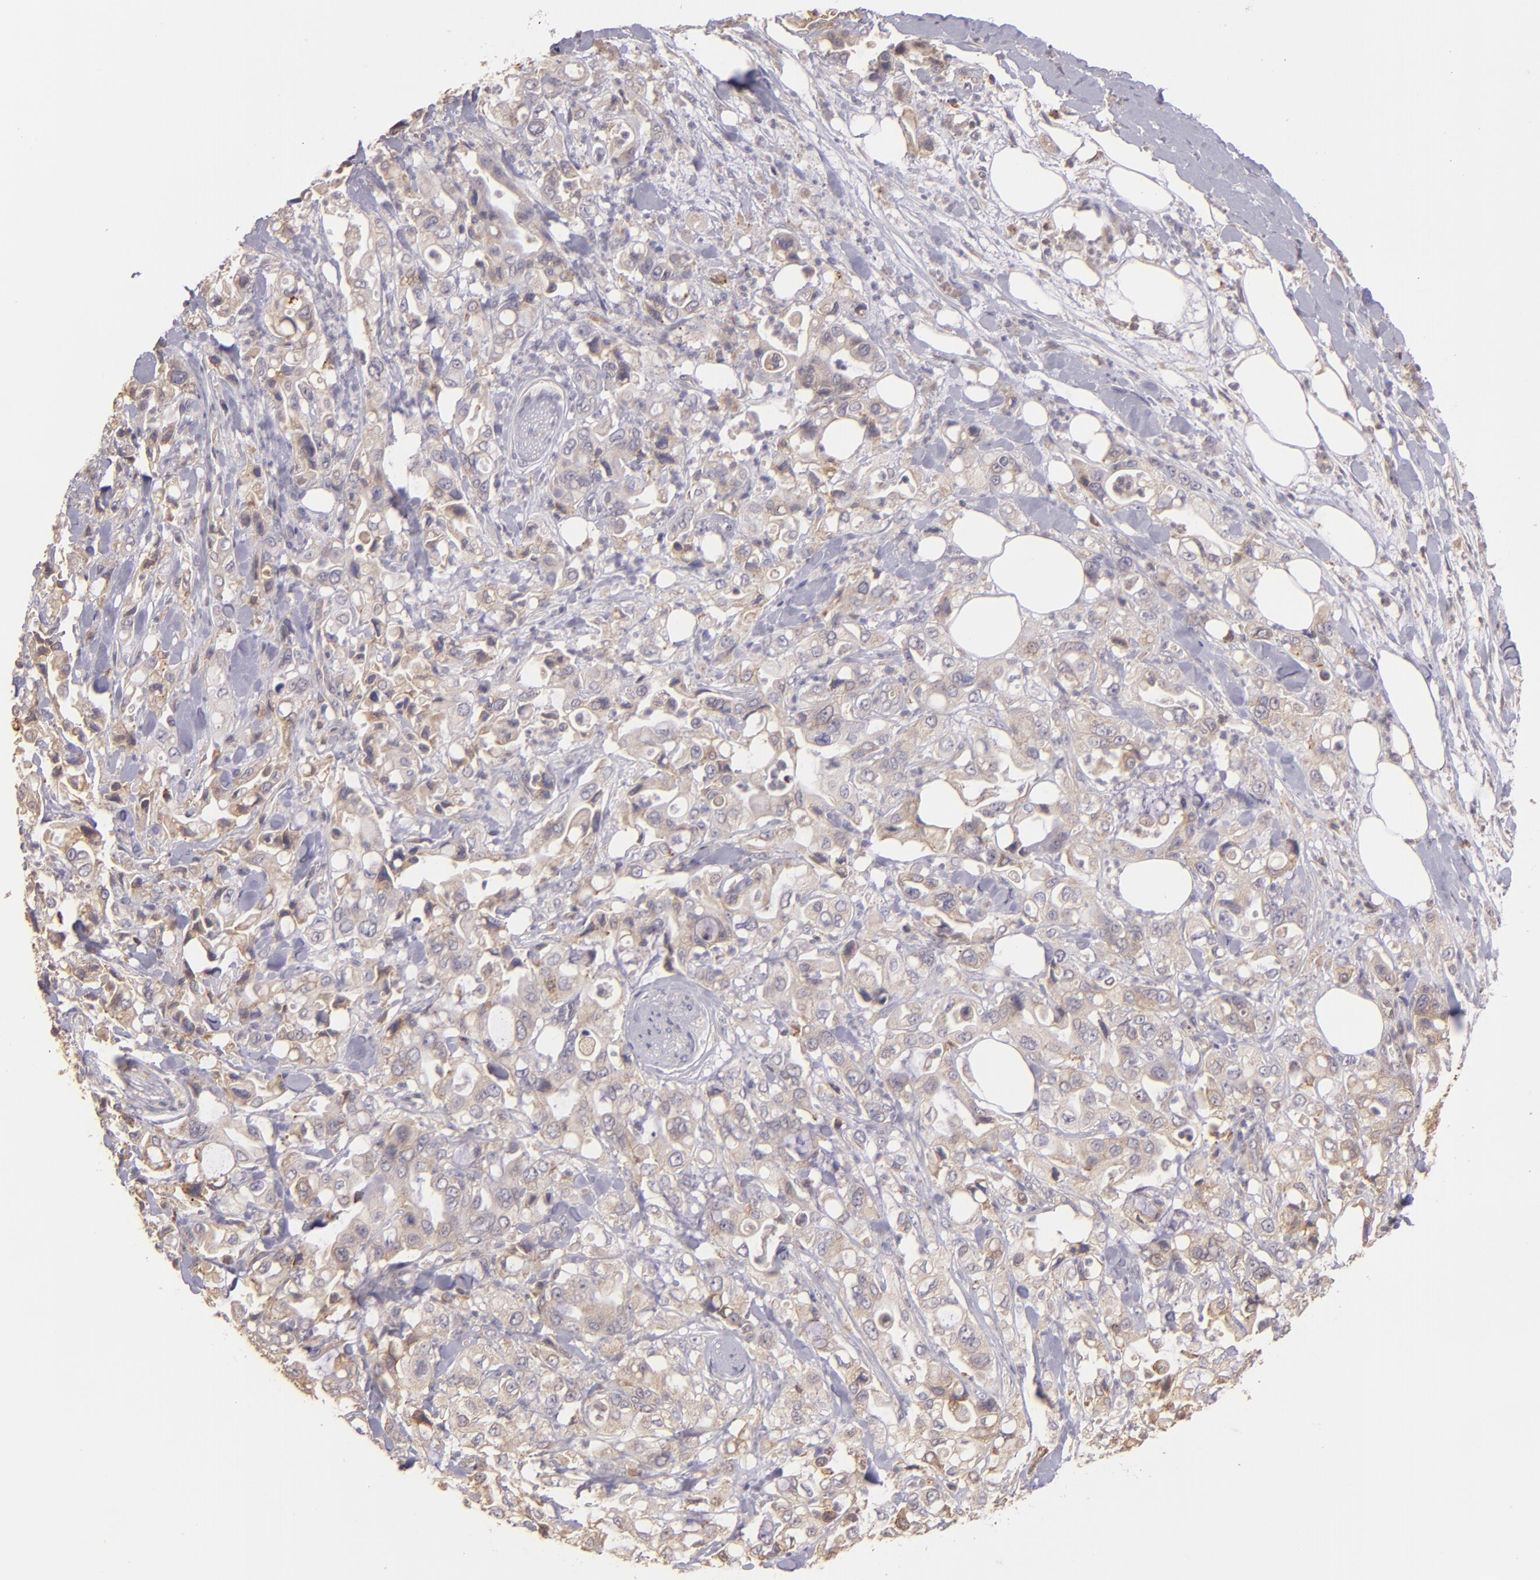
{"staining": {"intensity": "moderate", "quantity": ">75%", "location": "cytoplasmic/membranous"}, "tissue": "pancreatic cancer", "cell_type": "Tumor cells", "image_type": "cancer", "snomed": [{"axis": "morphology", "description": "Adenocarcinoma, NOS"}, {"axis": "topography", "description": "Pancreas"}], "caption": "DAB immunohistochemical staining of pancreatic cancer shows moderate cytoplasmic/membranous protein staining in about >75% of tumor cells.", "gene": "ECE1", "patient": {"sex": "male", "age": 70}}